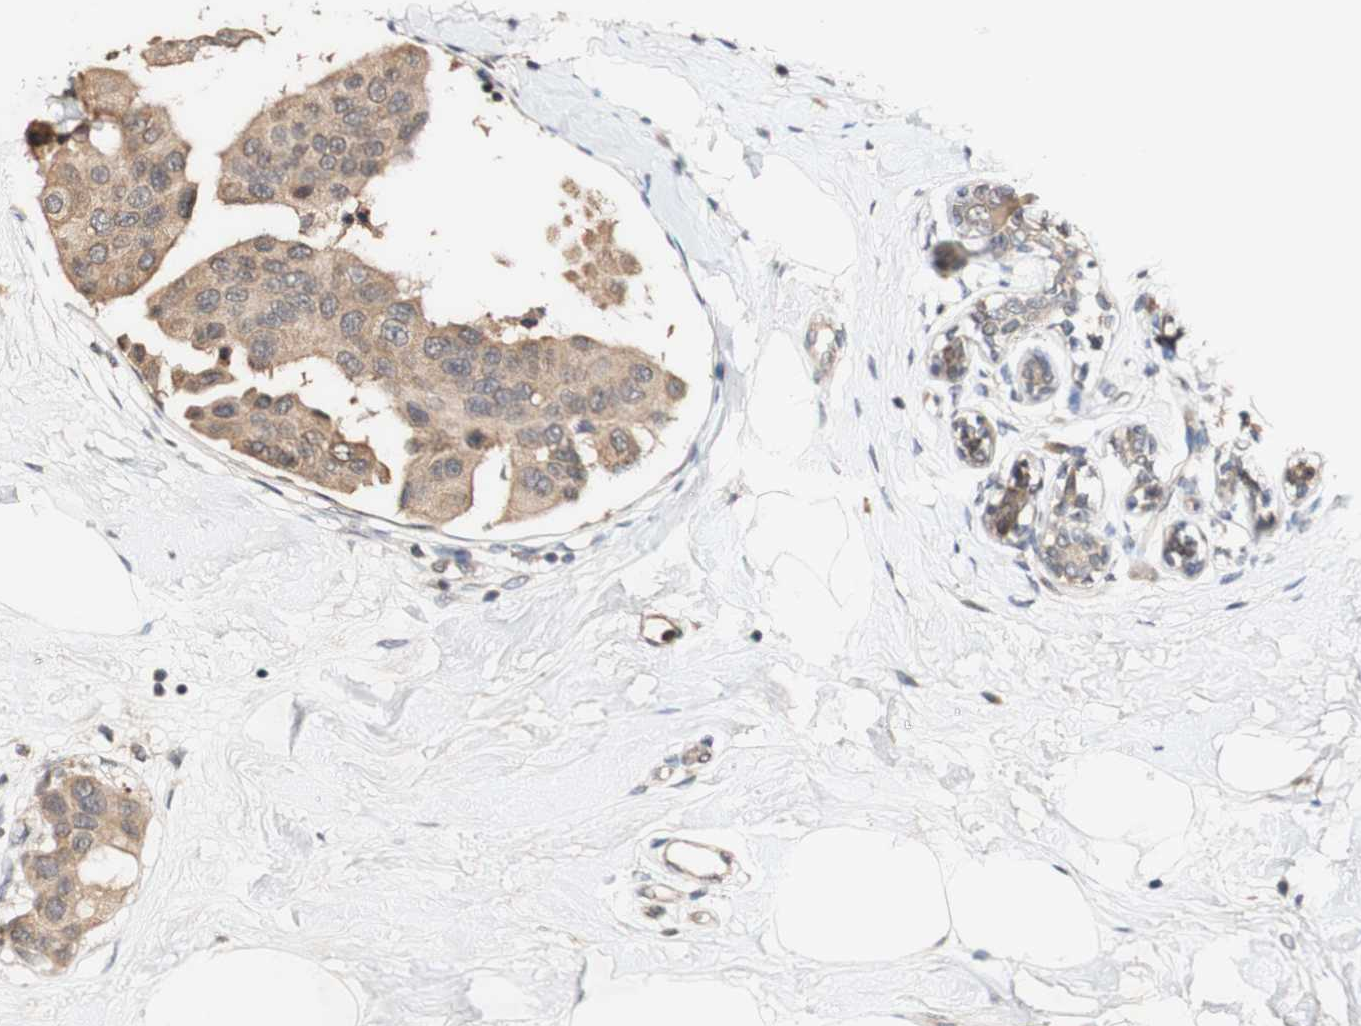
{"staining": {"intensity": "moderate", "quantity": ">75%", "location": "cytoplasmic/membranous"}, "tissue": "breast cancer", "cell_type": "Tumor cells", "image_type": "cancer", "snomed": [{"axis": "morphology", "description": "Normal tissue, NOS"}, {"axis": "morphology", "description": "Duct carcinoma"}, {"axis": "topography", "description": "Breast"}], "caption": "The immunohistochemical stain shows moderate cytoplasmic/membranous expression in tumor cells of breast cancer (infiltrating ductal carcinoma) tissue.", "gene": "PIN1", "patient": {"sex": "female", "age": 39}}